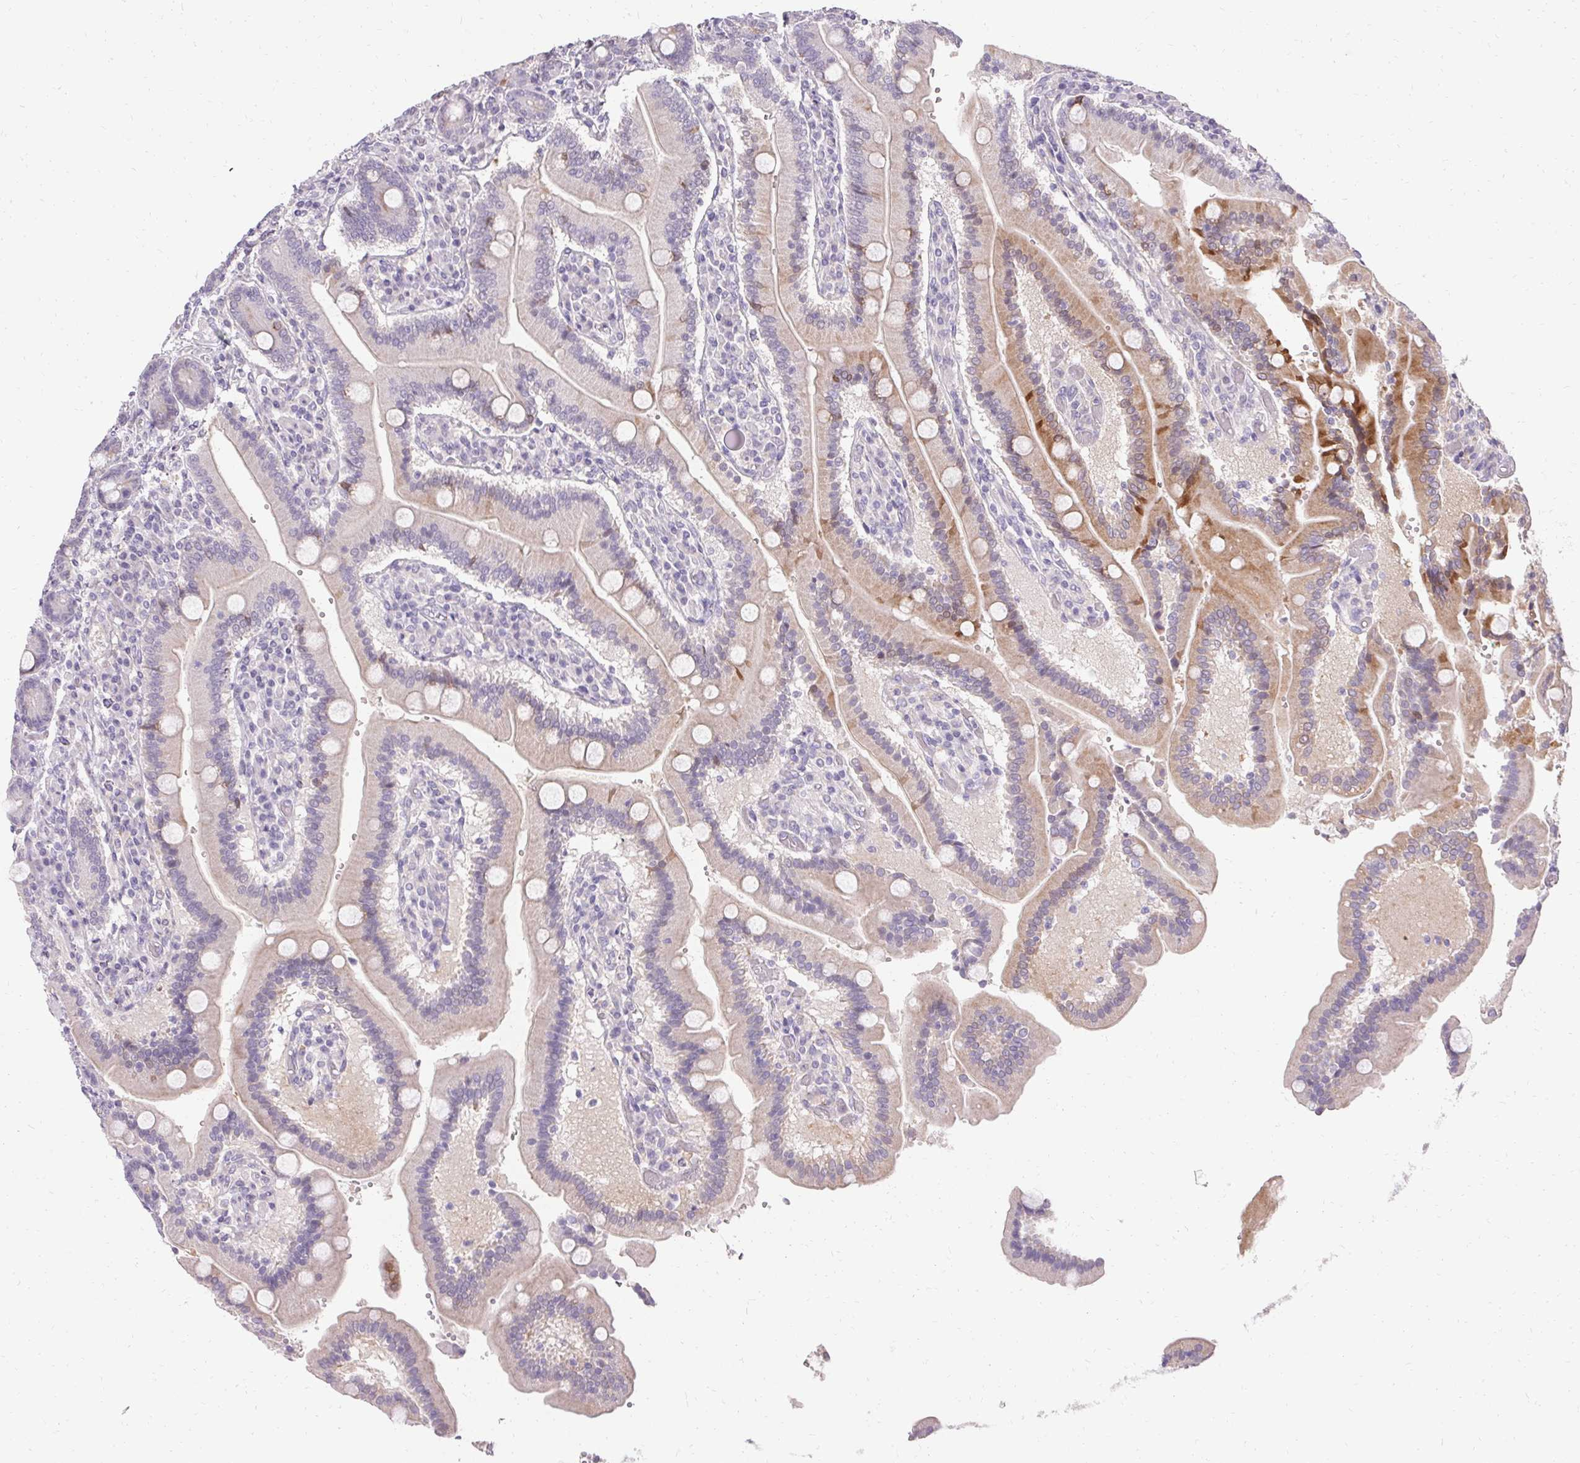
{"staining": {"intensity": "moderate", "quantity": "<25%", "location": "cytoplasmic/membranous"}, "tissue": "duodenum", "cell_type": "Glandular cells", "image_type": "normal", "snomed": [{"axis": "morphology", "description": "Normal tissue, NOS"}, {"axis": "topography", "description": "Duodenum"}], "caption": "Immunohistochemistry image of benign duodenum stained for a protein (brown), which shows low levels of moderate cytoplasmic/membranous staining in about <25% of glandular cells.", "gene": "HSD17B3", "patient": {"sex": "female", "age": 62}}